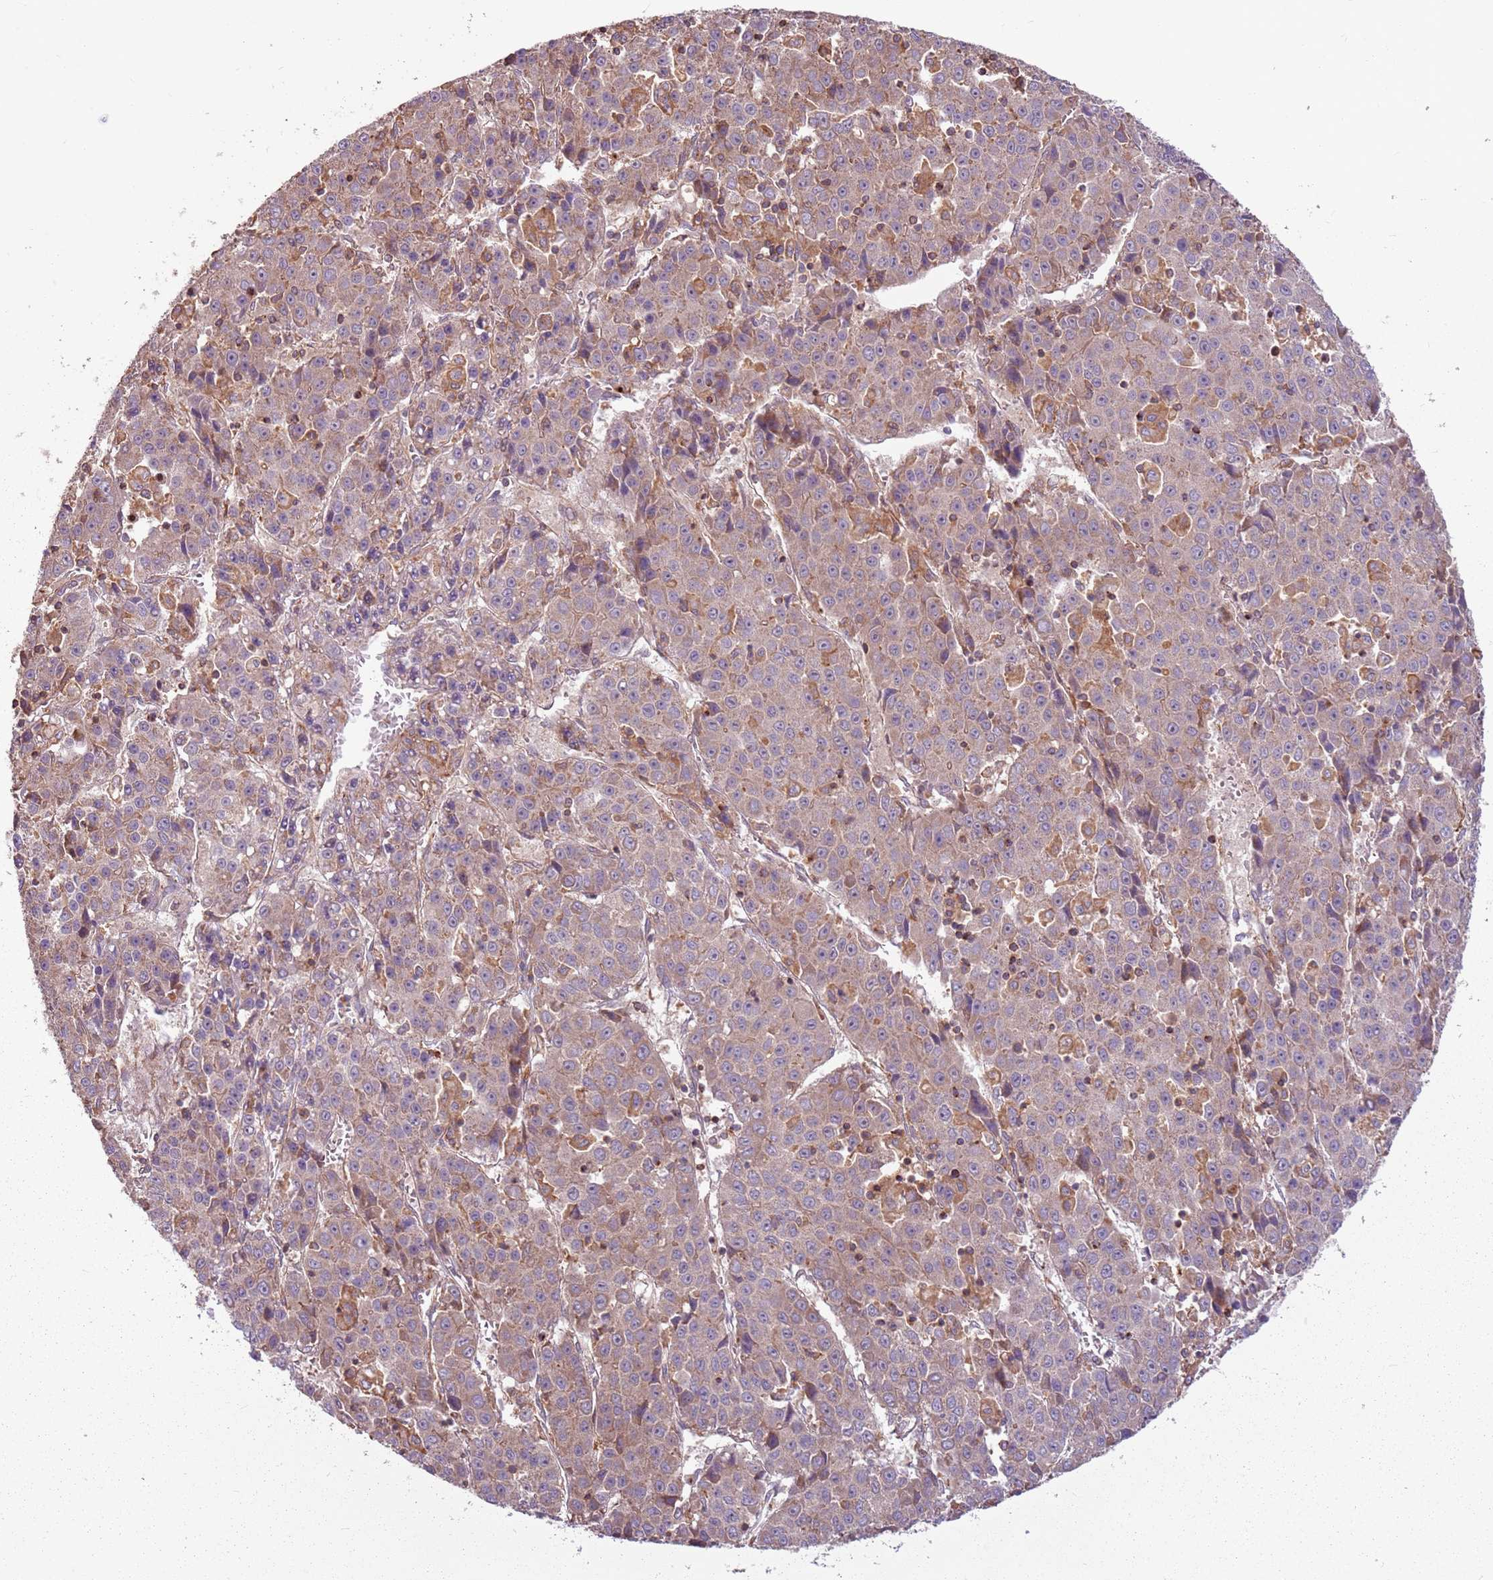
{"staining": {"intensity": "weak", "quantity": "25%-75%", "location": "cytoplasmic/membranous"}, "tissue": "liver cancer", "cell_type": "Tumor cells", "image_type": "cancer", "snomed": [{"axis": "morphology", "description": "Carcinoma, Hepatocellular, NOS"}, {"axis": "topography", "description": "Liver"}], "caption": "Immunohistochemistry photomicrograph of liver hepatocellular carcinoma stained for a protein (brown), which exhibits low levels of weak cytoplasmic/membranous expression in about 25%-75% of tumor cells.", "gene": "RPL21", "patient": {"sex": "female", "age": 53}}